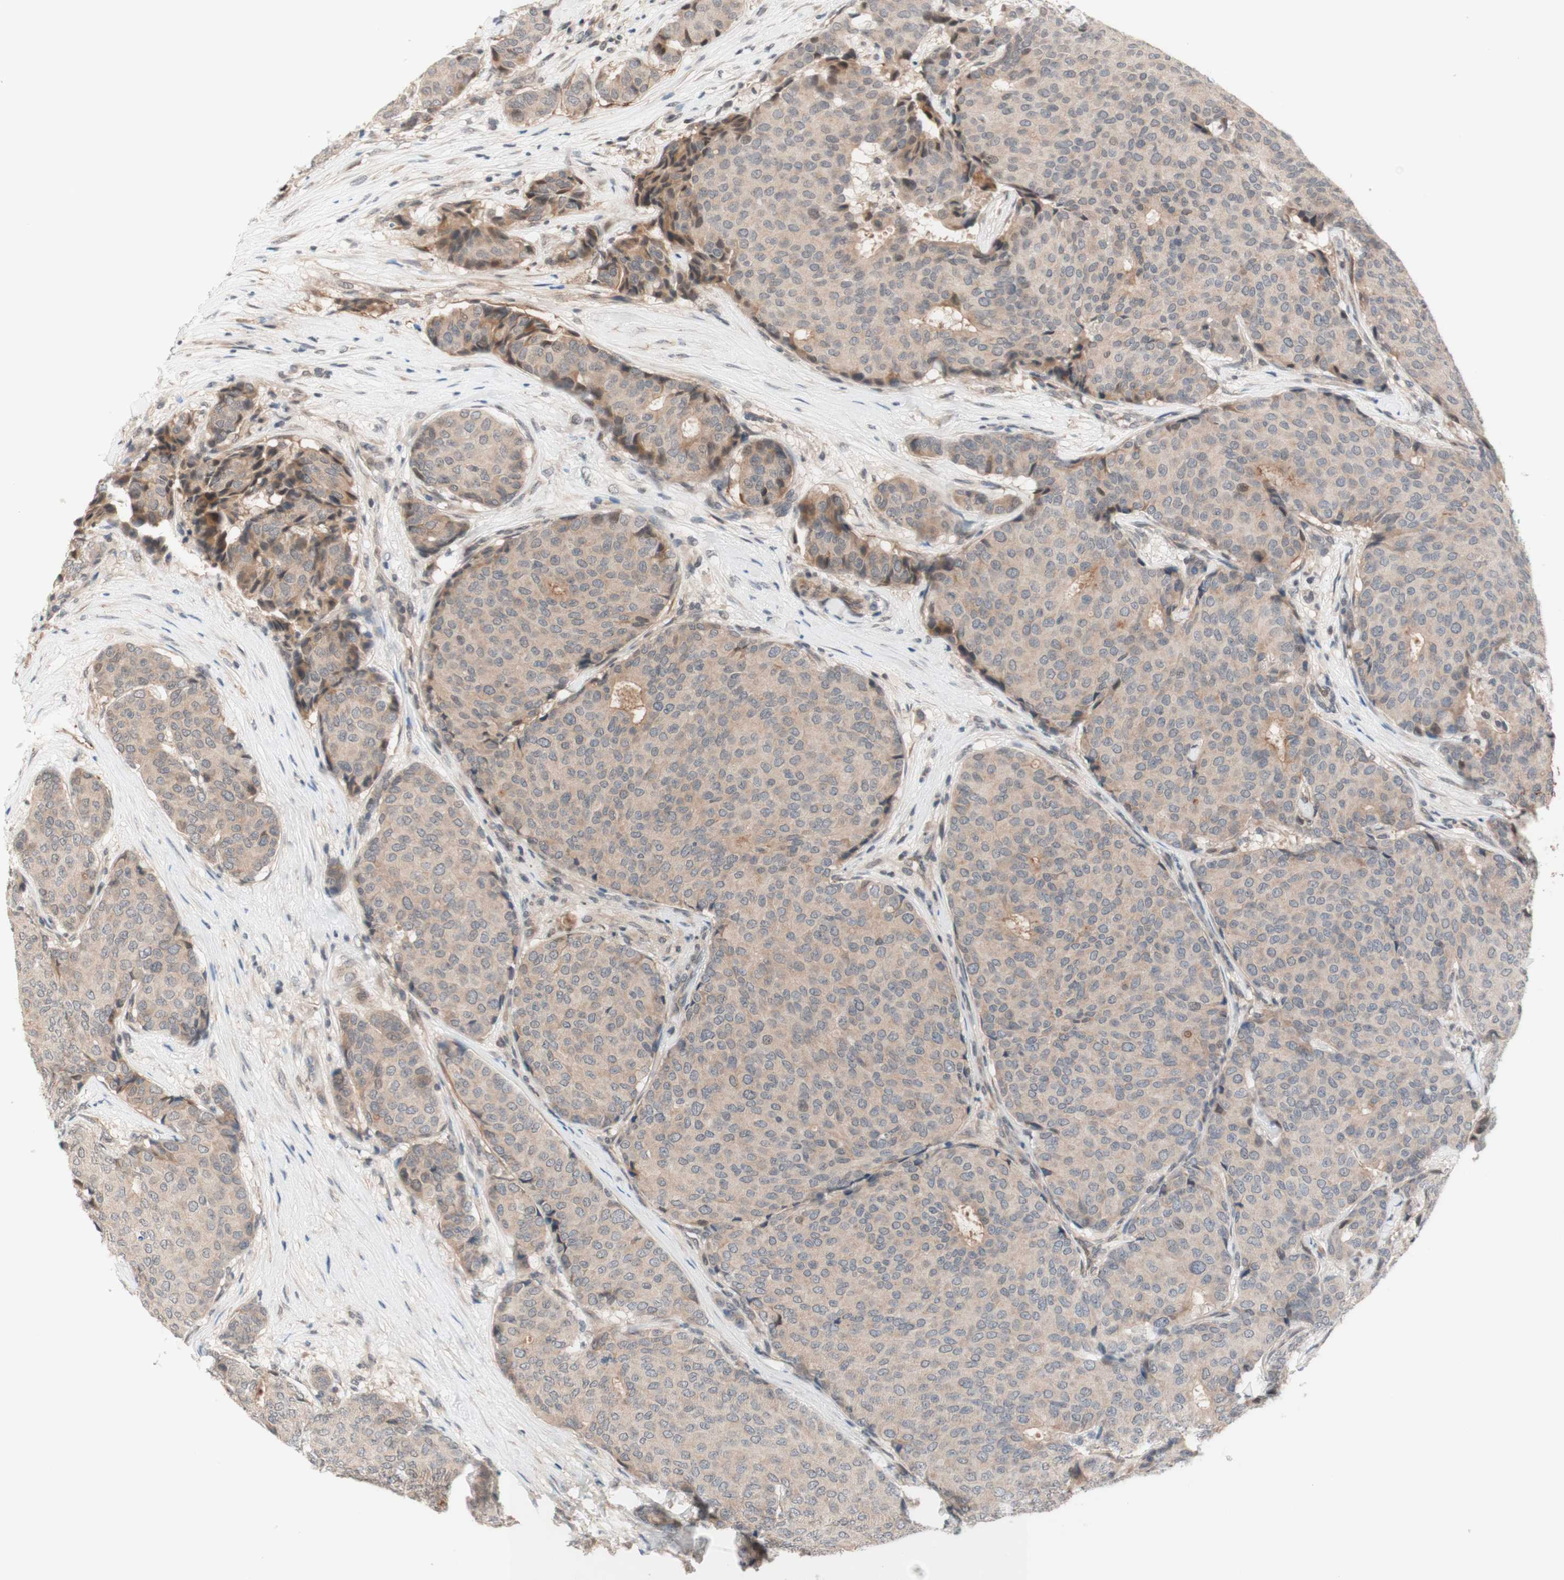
{"staining": {"intensity": "moderate", "quantity": ">75%", "location": "cytoplasmic/membranous,nuclear"}, "tissue": "breast cancer", "cell_type": "Tumor cells", "image_type": "cancer", "snomed": [{"axis": "morphology", "description": "Duct carcinoma"}, {"axis": "topography", "description": "Breast"}], "caption": "Breast infiltrating ductal carcinoma stained for a protein (brown) demonstrates moderate cytoplasmic/membranous and nuclear positive positivity in approximately >75% of tumor cells.", "gene": "CD55", "patient": {"sex": "female", "age": 75}}